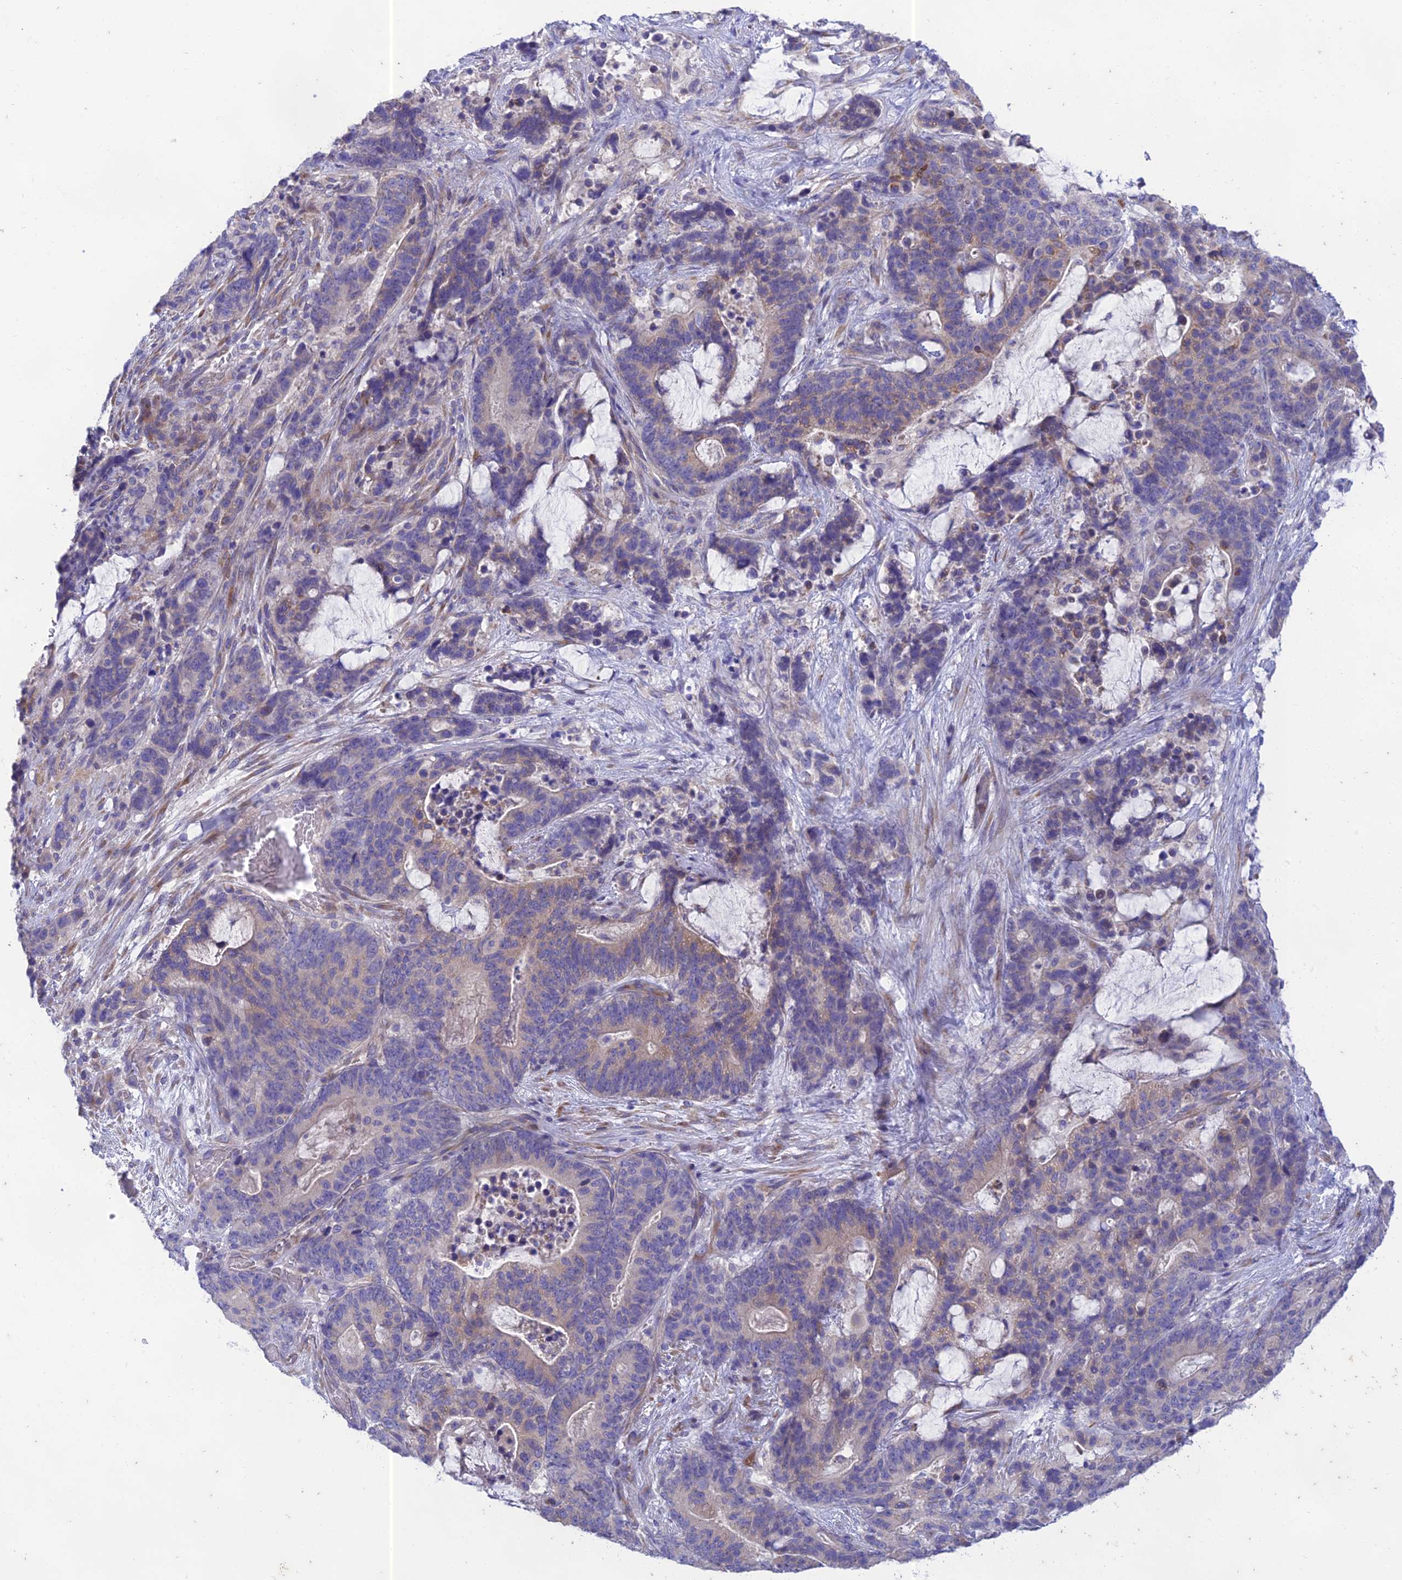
{"staining": {"intensity": "weak", "quantity": "<25%", "location": "cytoplasmic/membranous"}, "tissue": "stomach cancer", "cell_type": "Tumor cells", "image_type": "cancer", "snomed": [{"axis": "morphology", "description": "Normal tissue, NOS"}, {"axis": "morphology", "description": "Adenocarcinoma, NOS"}, {"axis": "topography", "description": "Stomach"}], "caption": "A high-resolution photomicrograph shows IHC staining of stomach cancer (adenocarcinoma), which reveals no significant expression in tumor cells.", "gene": "PTCD2", "patient": {"sex": "female", "age": 64}}